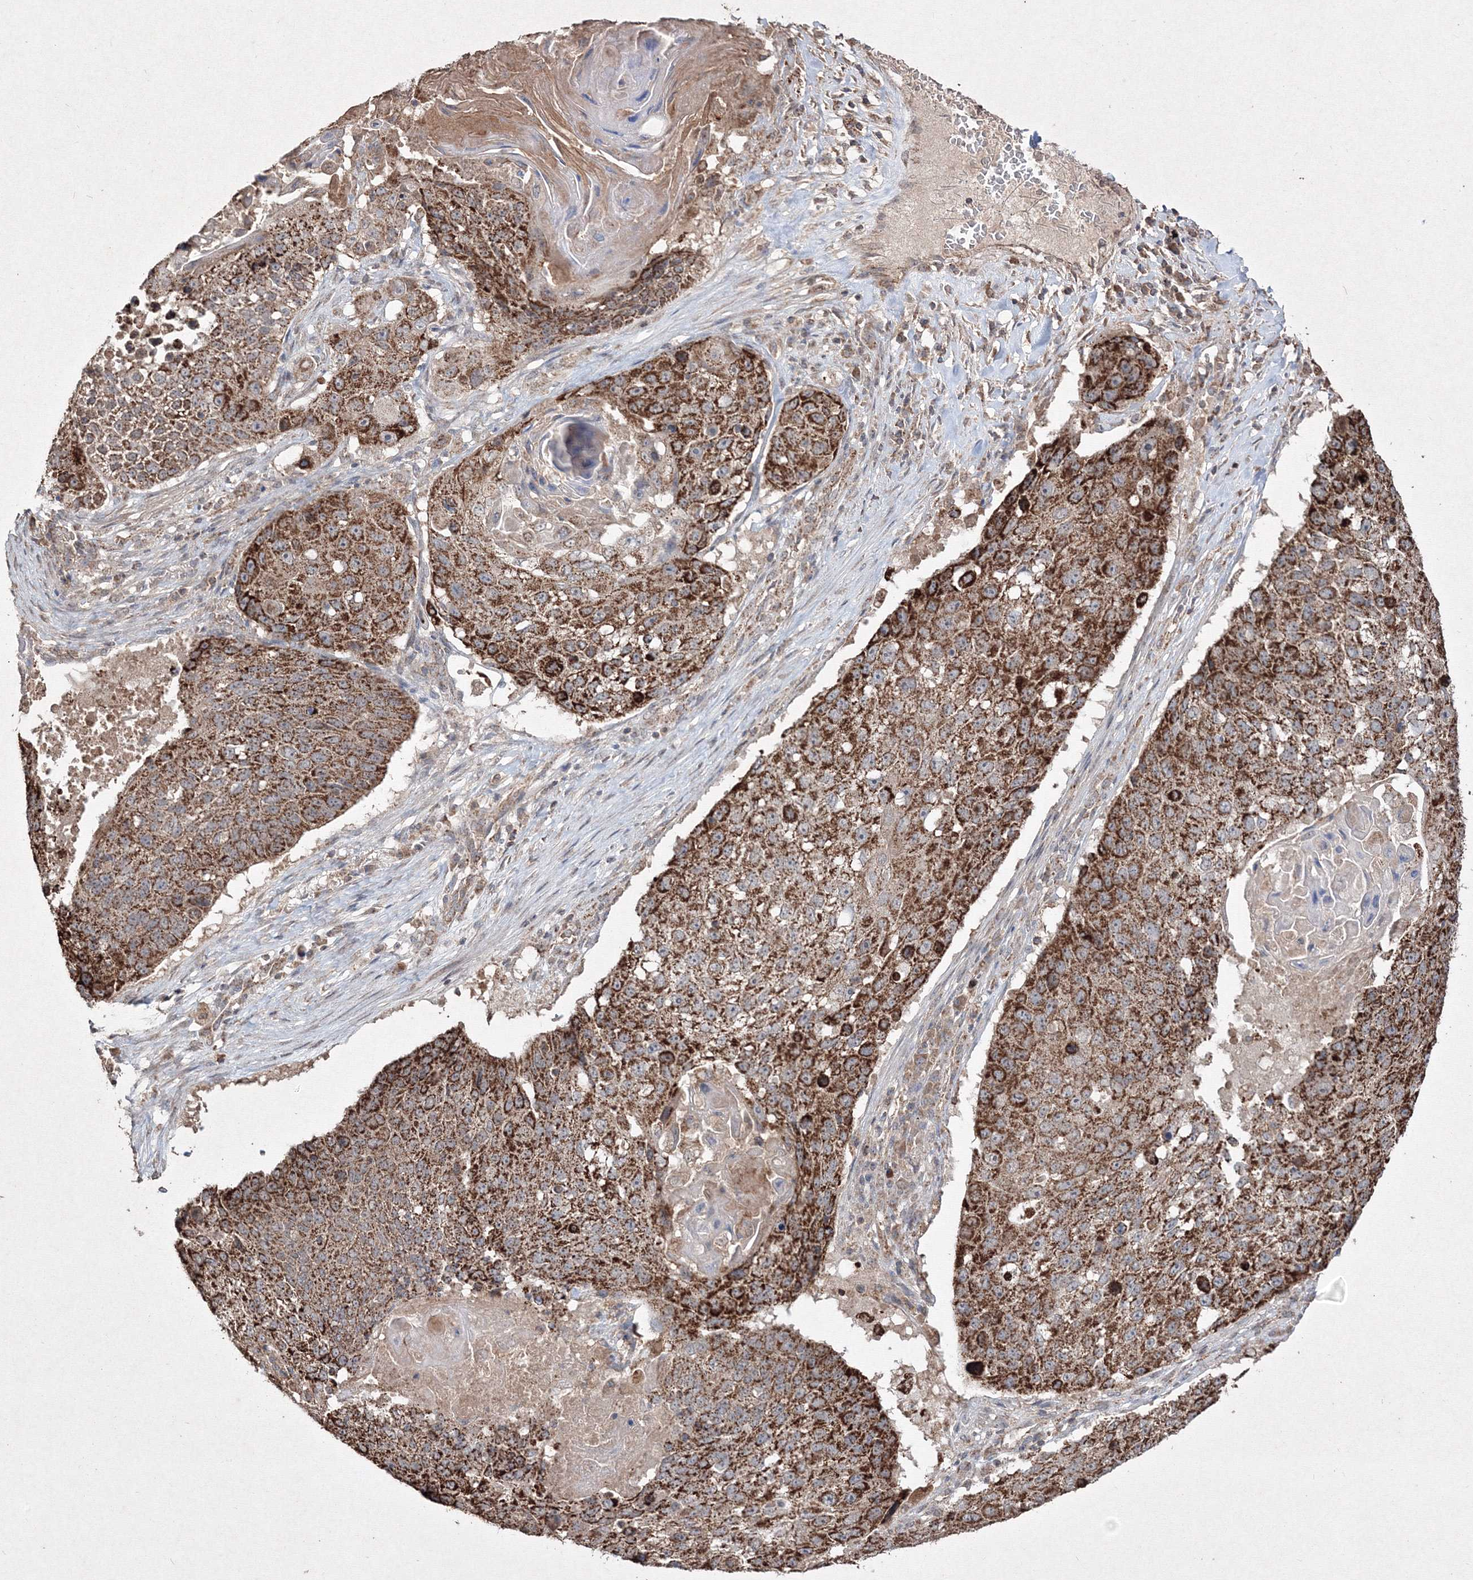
{"staining": {"intensity": "strong", "quantity": ">75%", "location": "cytoplasmic/membranous"}, "tissue": "lung cancer", "cell_type": "Tumor cells", "image_type": "cancer", "snomed": [{"axis": "morphology", "description": "Squamous cell carcinoma, NOS"}, {"axis": "topography", "description": "Lung"}], "caption": "Tumor cells demonstrate strong cytoplasmic/membranous staining in about >75% of cells in lung cancer.", "gene": "GRSF1", "patient": {"sex": "male", "age": 61}}